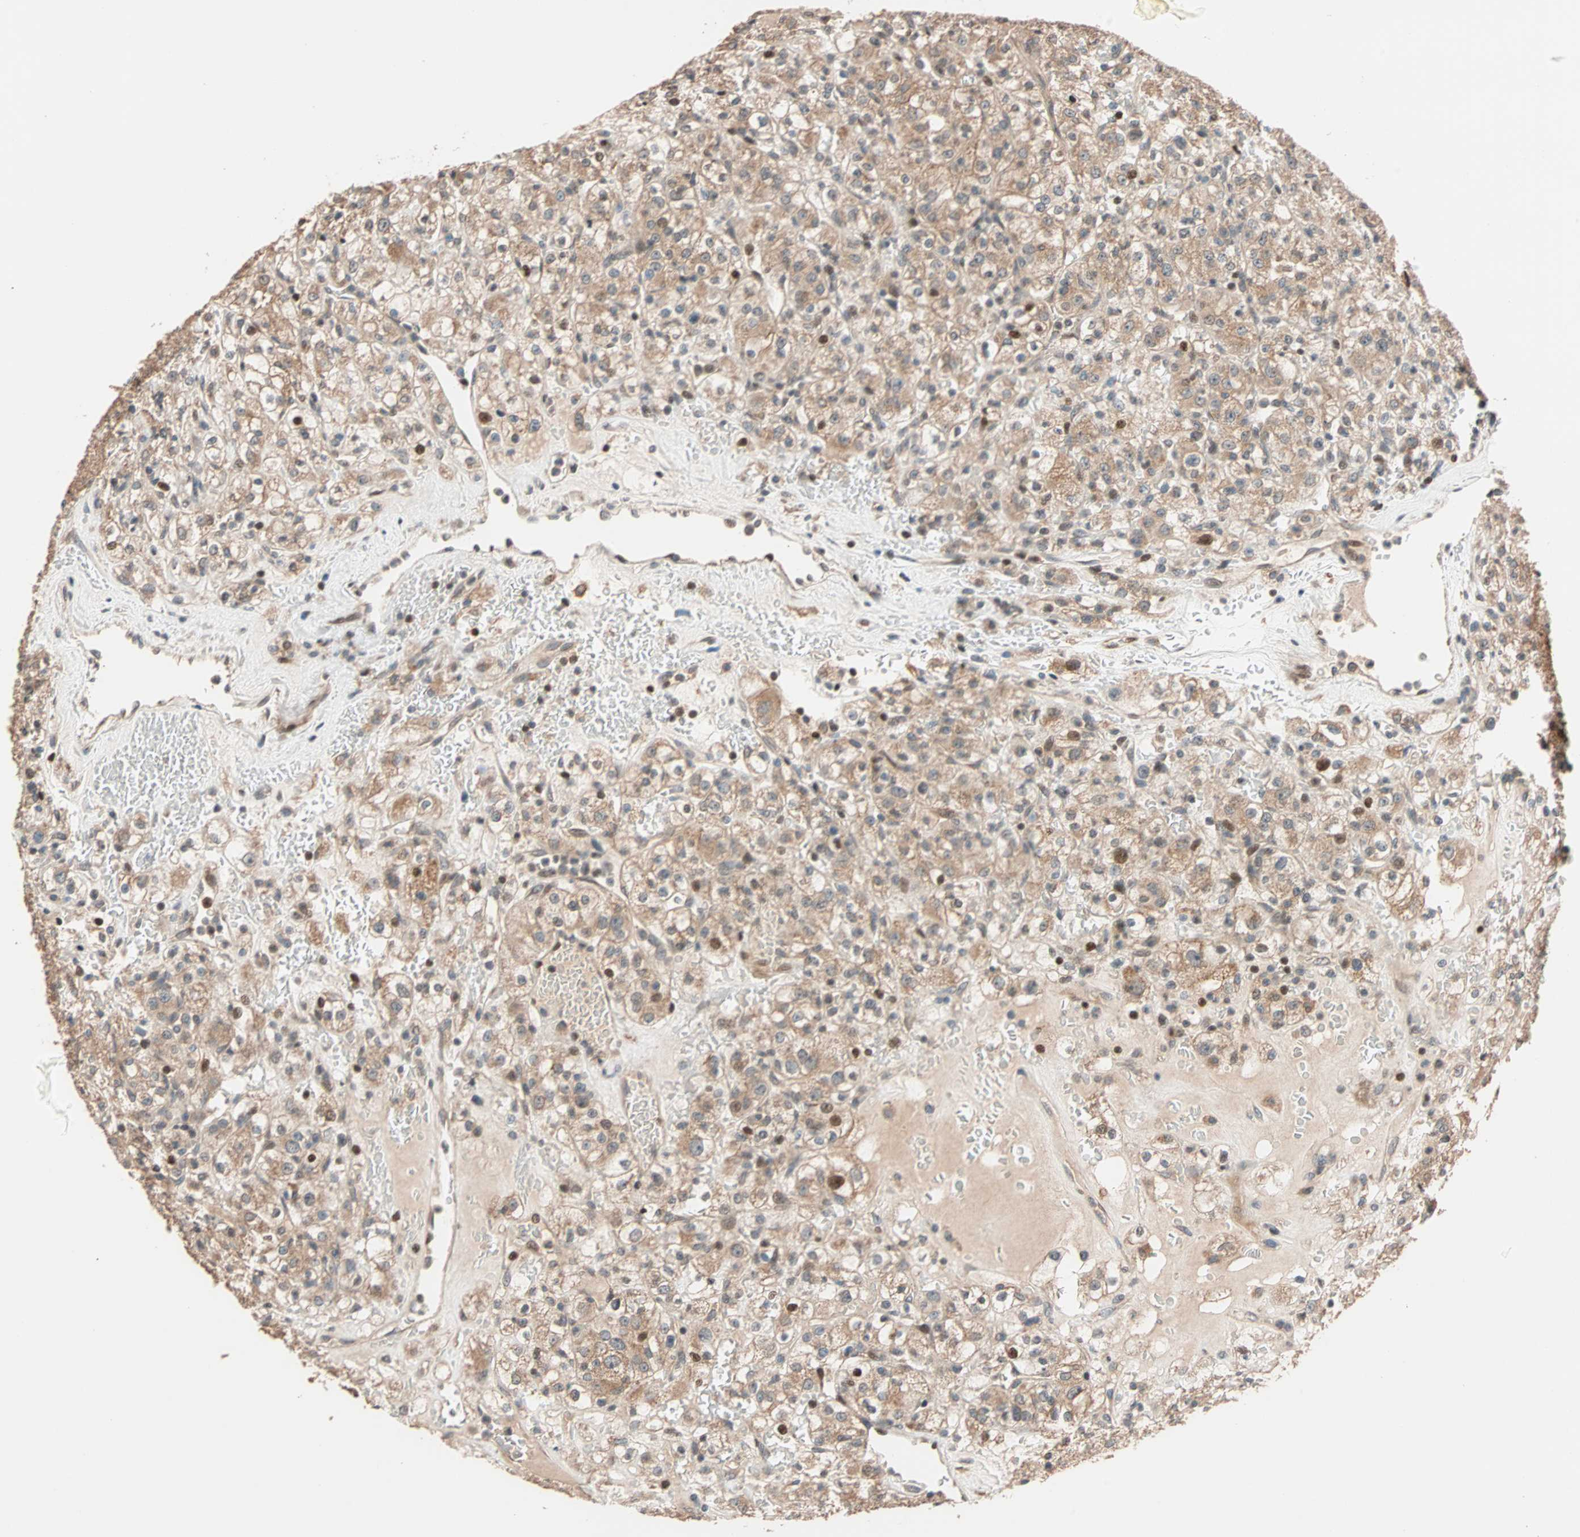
{"staining": {"intensity": "moderate", "quantity": ">75%", "location": "cytoplasmic/membranous"}, "tissue": "renal cancer", "cell_type": "Tumor cells", "image_type": "cancer", "snomed": [{"axis": "morphology", "description": "Normal tissue, NOS"}, {"axis": "morphology", "description": "Adenocarcinoma, NOS"}, {"axis": "topography", "description": "Kidney"}], "caption": "This histopathology image displays renal cancer stained with immunohistochemistry to label a protein in brown. The cytoplasmic/membranous of tumor cells show moderate positivity for the protein. Nuclei are counter-stained blue.", "gene": "HECW1", "patient": {"sex": "female", "age": 72}}